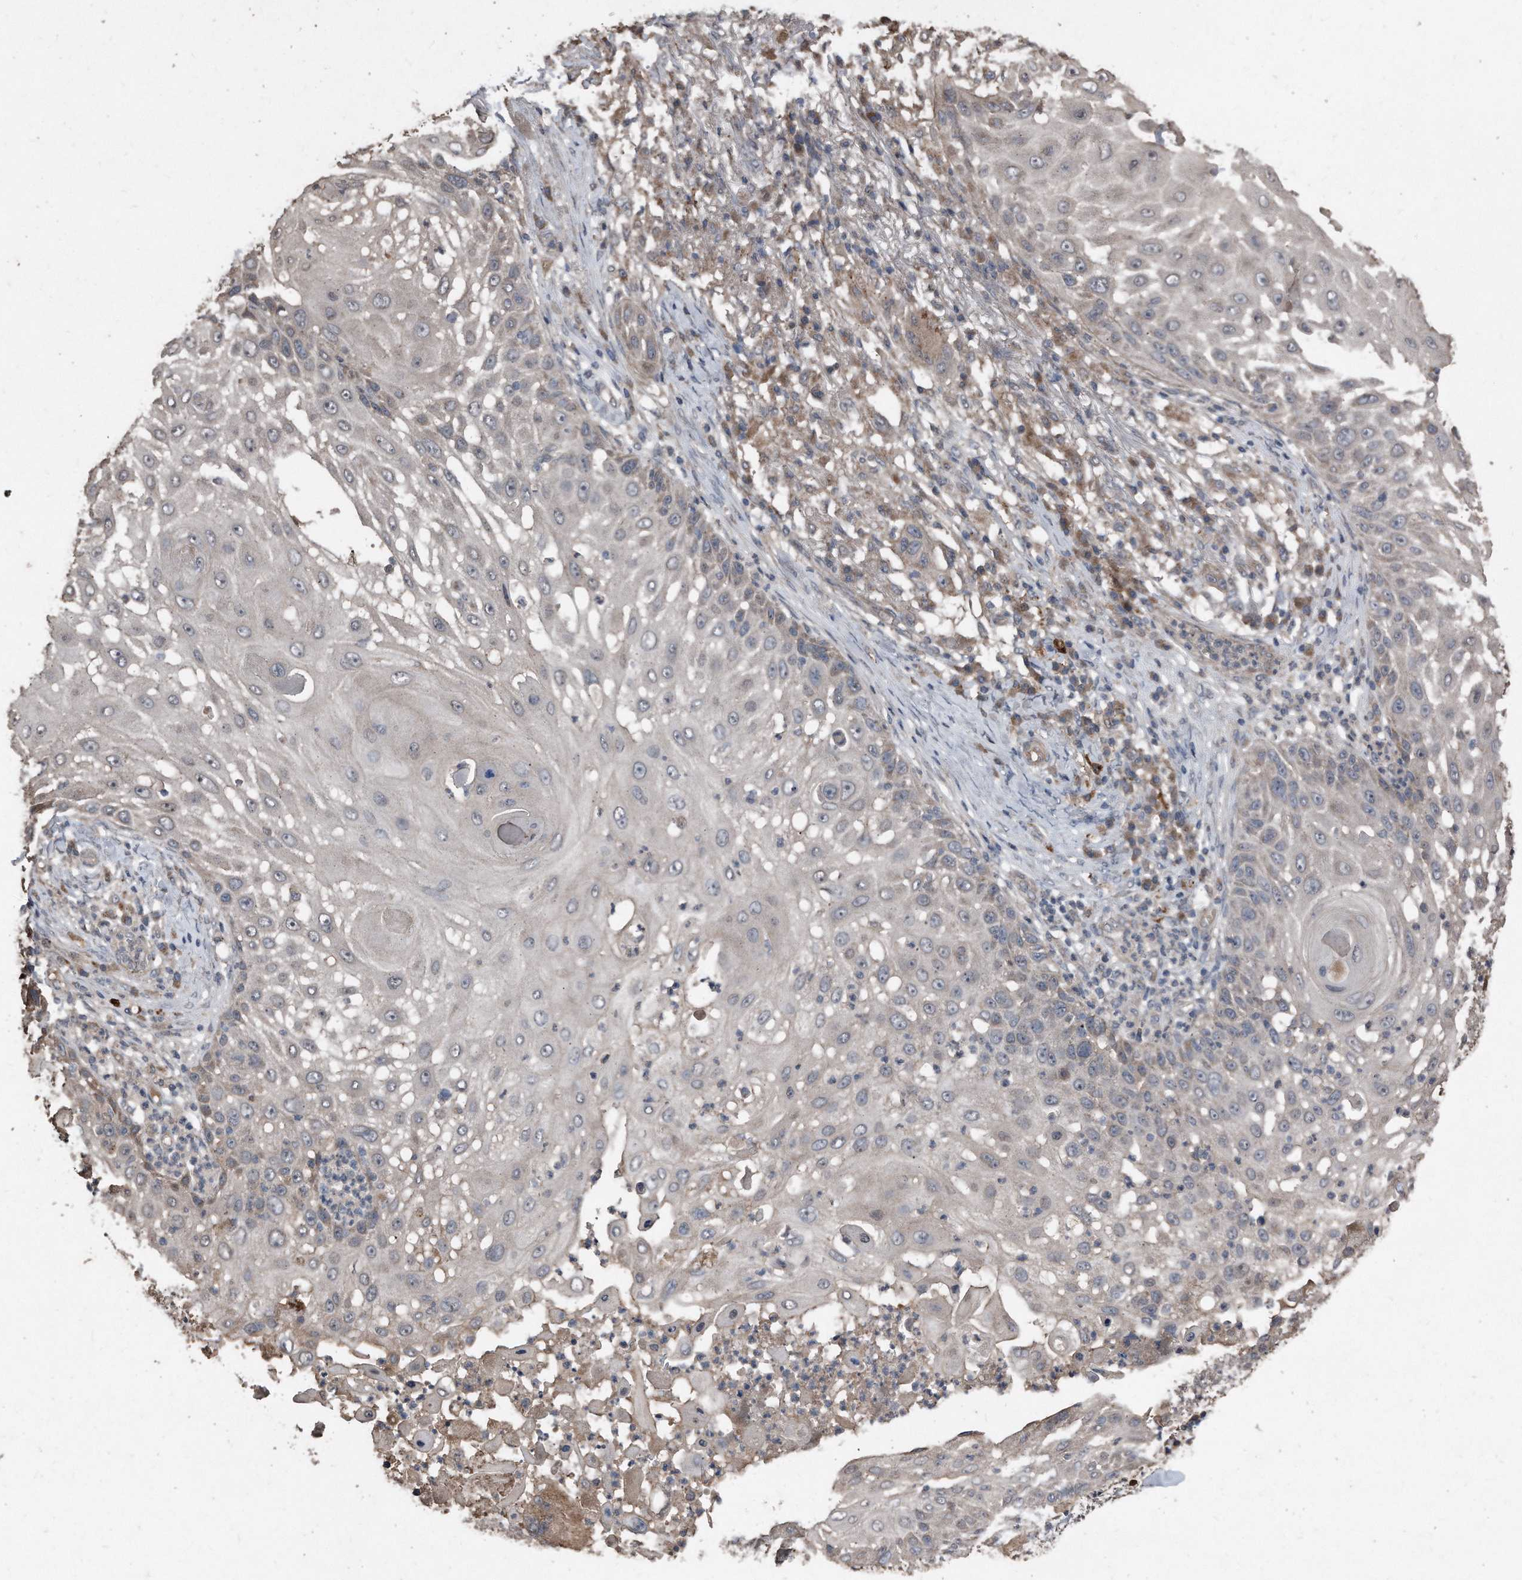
{"staining": {"intensity": "moderate", "quantity": "<25%", "location": "cytoplasmic/membranous"}, "tissue": "skin cancer", "cell_type": "Tumor cells", "image_type": "cancer", "snomed": [{"axis": "morphology", "description": "Squamous cell carcinoma, NOS"}, {"axis": "topography", "description": "Skin"}], "caption": "DAB immunohistochemical staining of skin cancer (squamous cell carcinoma) shows moderate cytoplasmic/membranous protein positivity in approximately <25% of tumor cells.", "gene": "ANKRD10", "patient": {"sex": "female", "age": 44}}